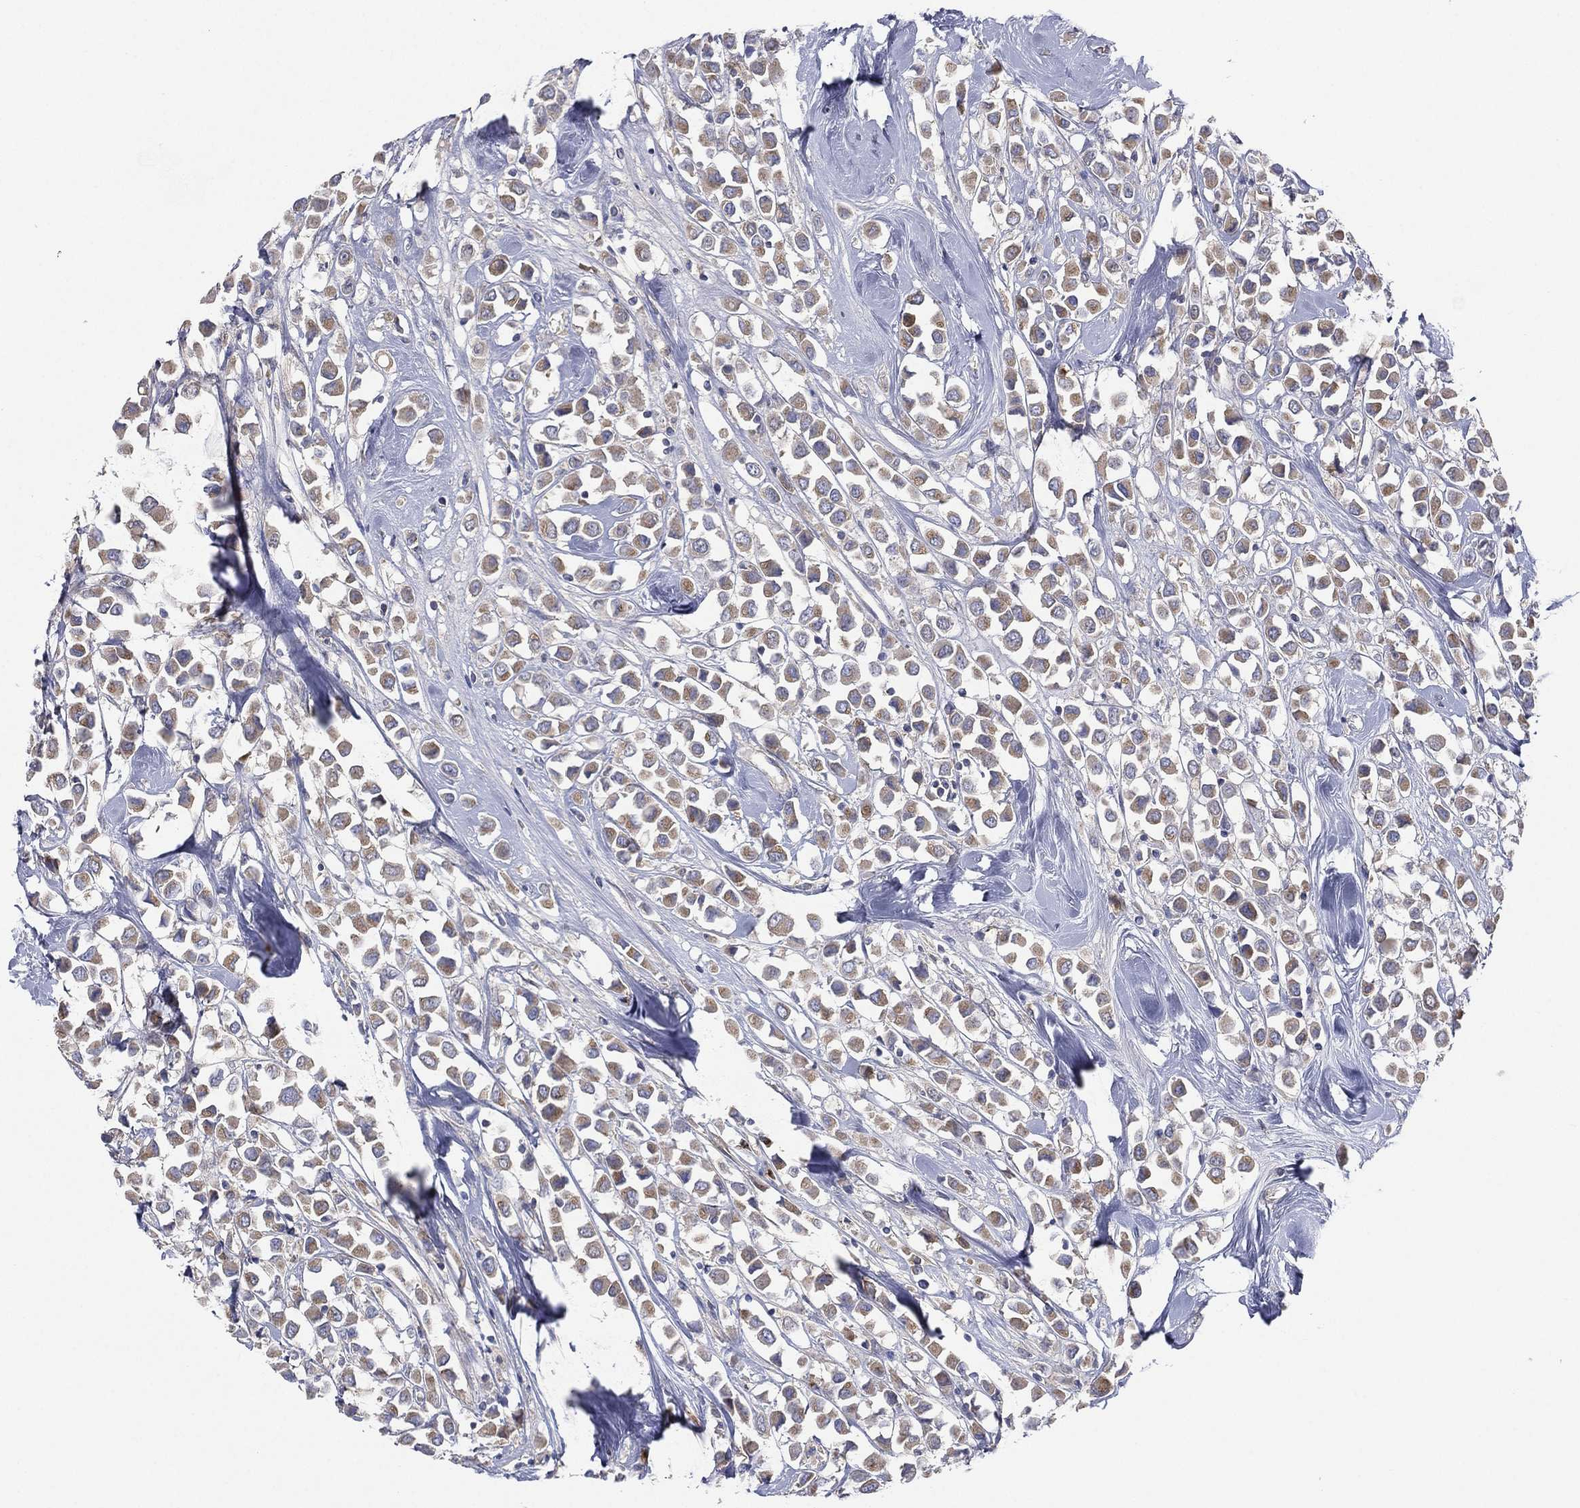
{"staining": {"intensity": "moderate", "quantity": "25%-75%", "location": "cytoplasmic/membranous"}, "tissue": "breast cancer", "cell_type": "Tumor cells", "image_type": "cancer", "snomed": [{"axis": "morphology", "description": "Duct carcinoma"}, {"axis": "topography", "description": "Breast"}], "caption": "Tumor cells demonstrate medium levels of moderate cytoplasmic/membranous expression in approximately 25%-75% of cells in breast cancer.", "gene": "ATP8A2", "patient": {"sex": "female", "age": 61}}